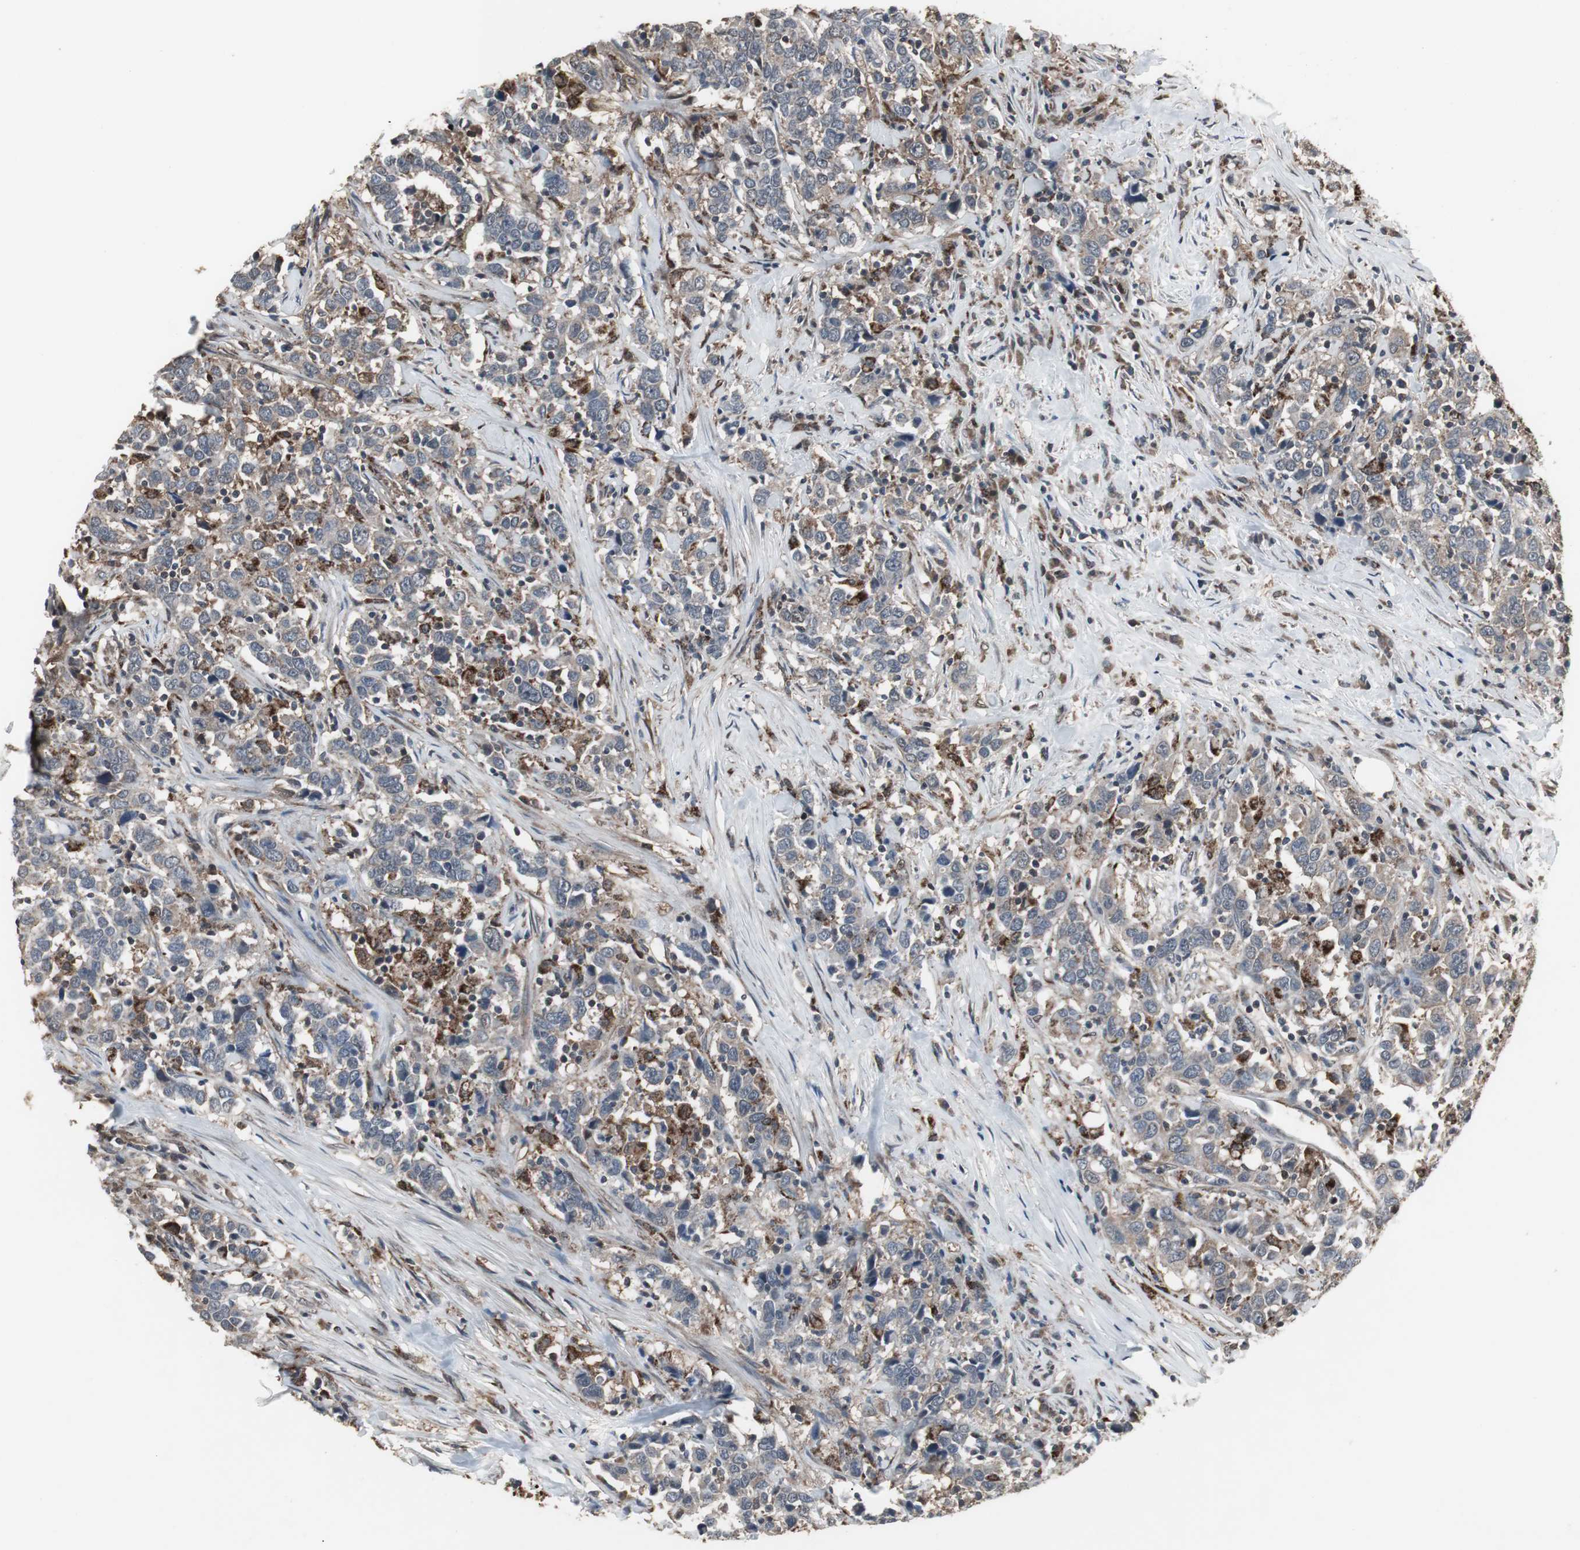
{"staining": {"intensity": "weak", "quantity": ">75%", "location": "cytoplasmic/membranous"}, "tissue": "urothelial cancer", "cell_type": "Tumor cells", "image_type": "cancer", "snomed": [{"axis": "morphology", "description": "Urothelial carcinoma, High grade"}, {"axis": "topography", "description": "Urinary bladder"}], "caption": "Immunohistochemistry image of human high-grade urothelial carcinoma stained for a protein (brown), which demonstrates low levels of weak cytoplasmic/membranous positivity in approximately >75% of tumor cells.", "gene": "ZSCAN22", "patient": {"sex": "male", "age": 61}}